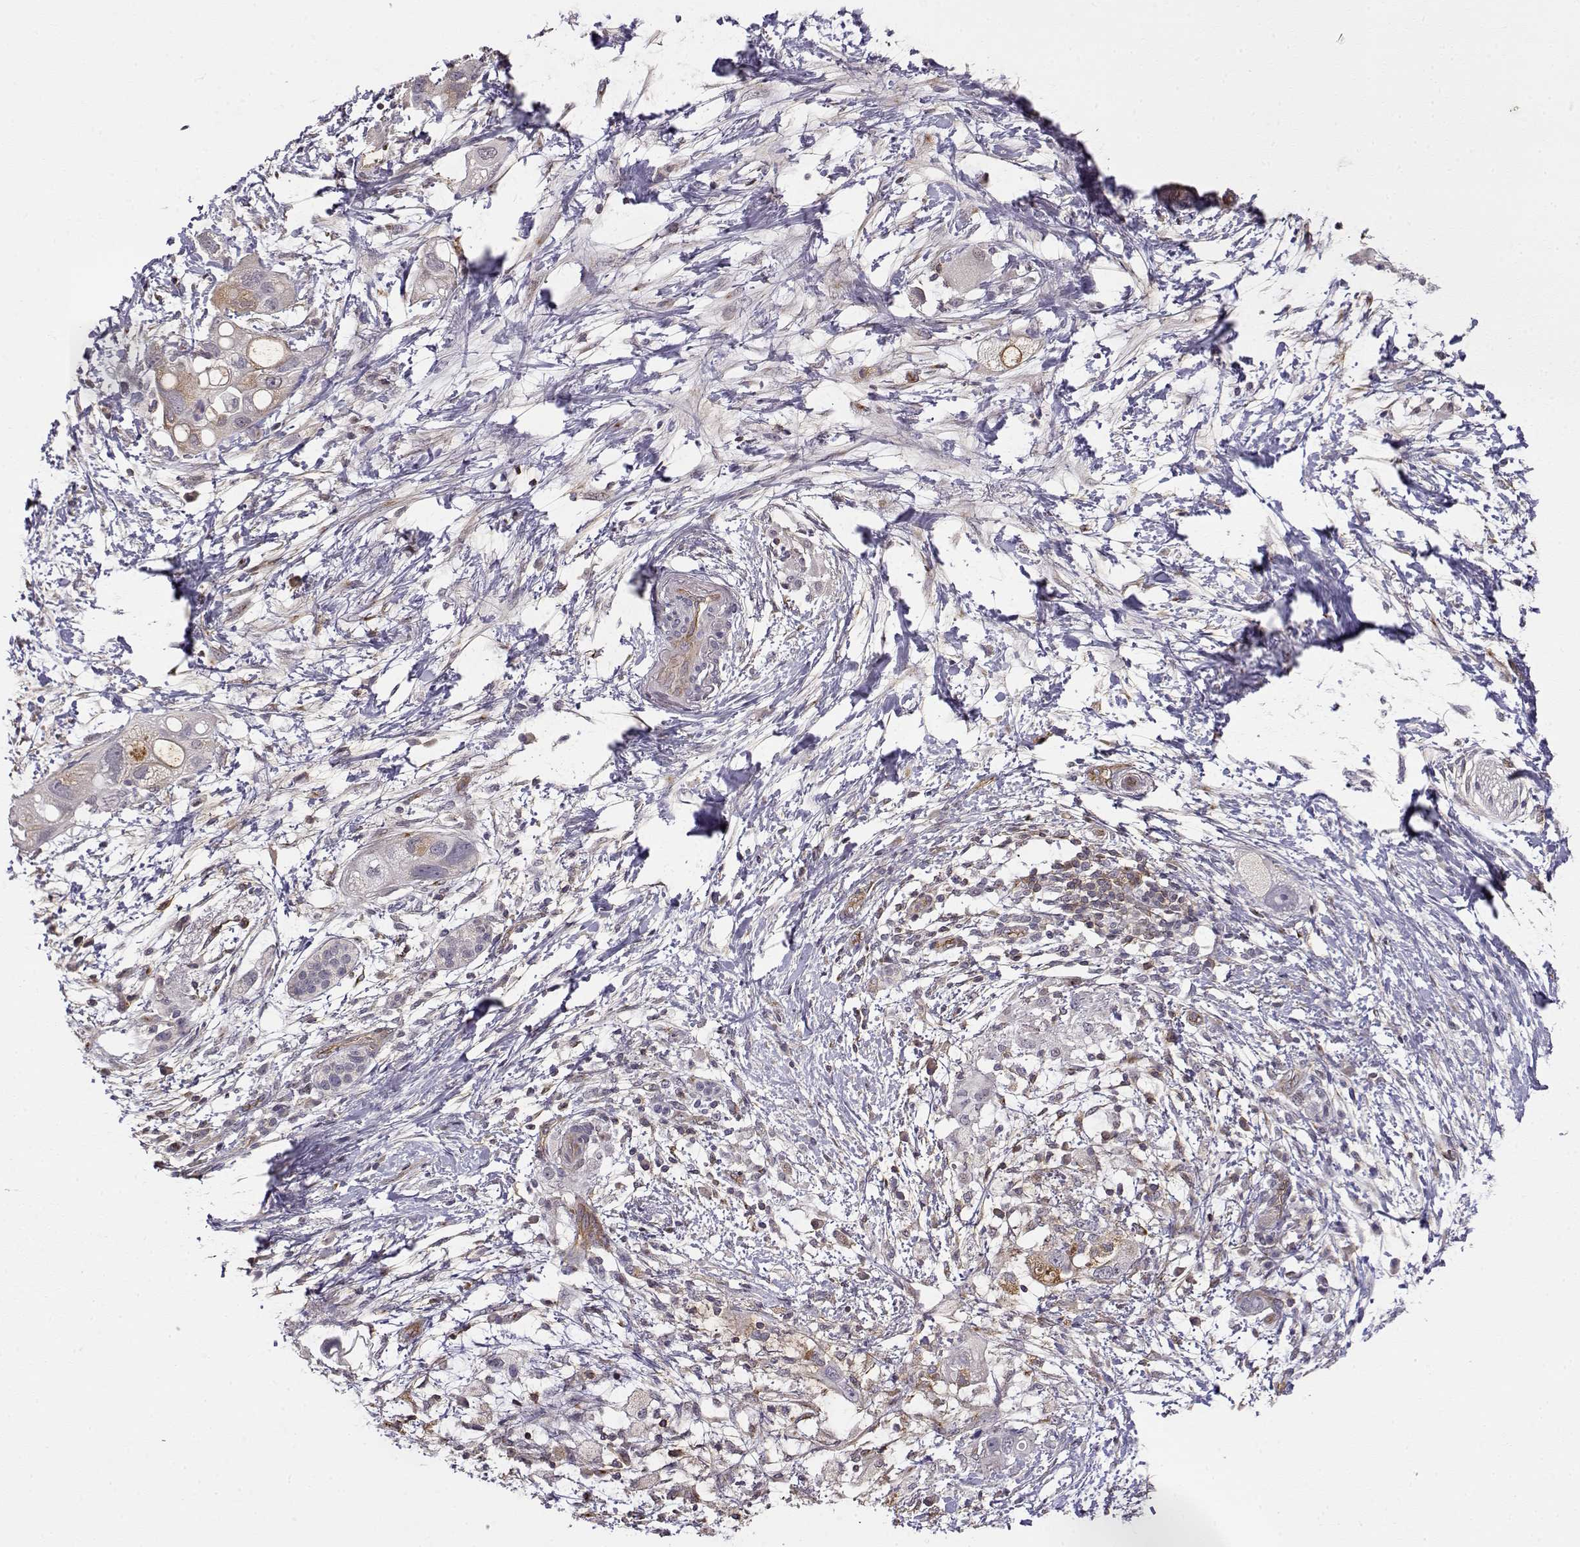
{"staining": {"intensity": "weak", "quantity": "<25%", "location": "cytoplasmic/membranous"}, "tissue": "pancreatic cancer", "cell_type": "Tumor cells", "image_type": "cancer", "snomed": [{"axis": "morphology", "description": "Adenocarcinoma, NOS"}, {"axis": "topography", "description": "Pancreas"}], "caption": "This is an immunohistochemistry photomicrograph of pancreatic adenocarcinoma. There is no staining in tumor cells.", "gene": "IFITM1", "patient": {"sex": "female", "age": 72}}